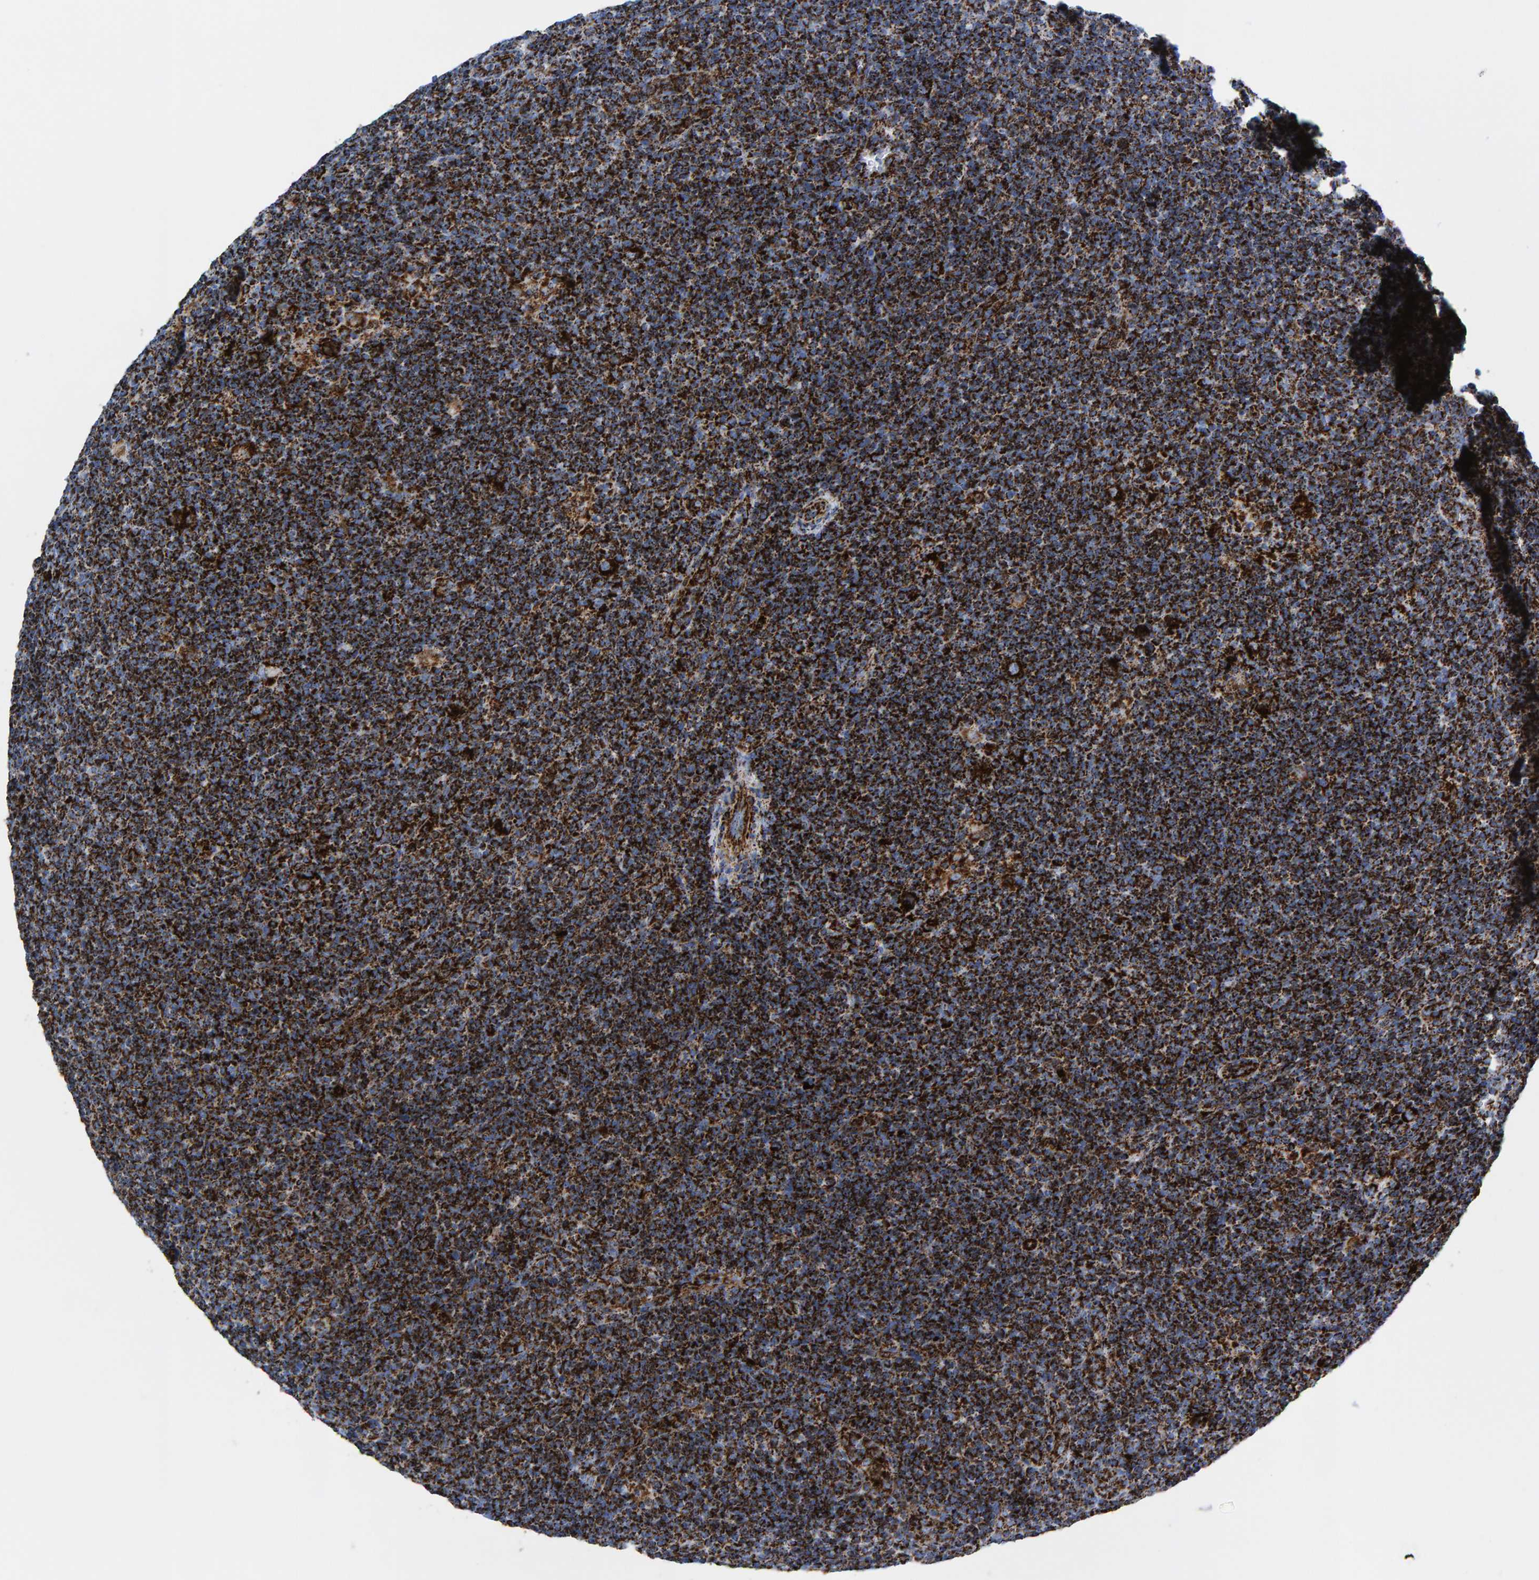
{"staining": {"intensity": "strong", "quantity": ">75%", "location": "cytoplasmic/membranous"}, "tissue": "lymphoma", "cell_type": "Tumor cells", "image_type": "cancer", "snomed": [{"axis": "morphology", "description": "Hodgkin's disease, NOS"}, {"axis": "topography", "description": "Lymph node"}], "caption": "Tumor cells reveal high levels of strong cytoplasmic/membranous staining in about >75% of cells in human lymphoma.", "gene": "ENSG00000262660", "patient": {"sex": "female", "age": 57}}